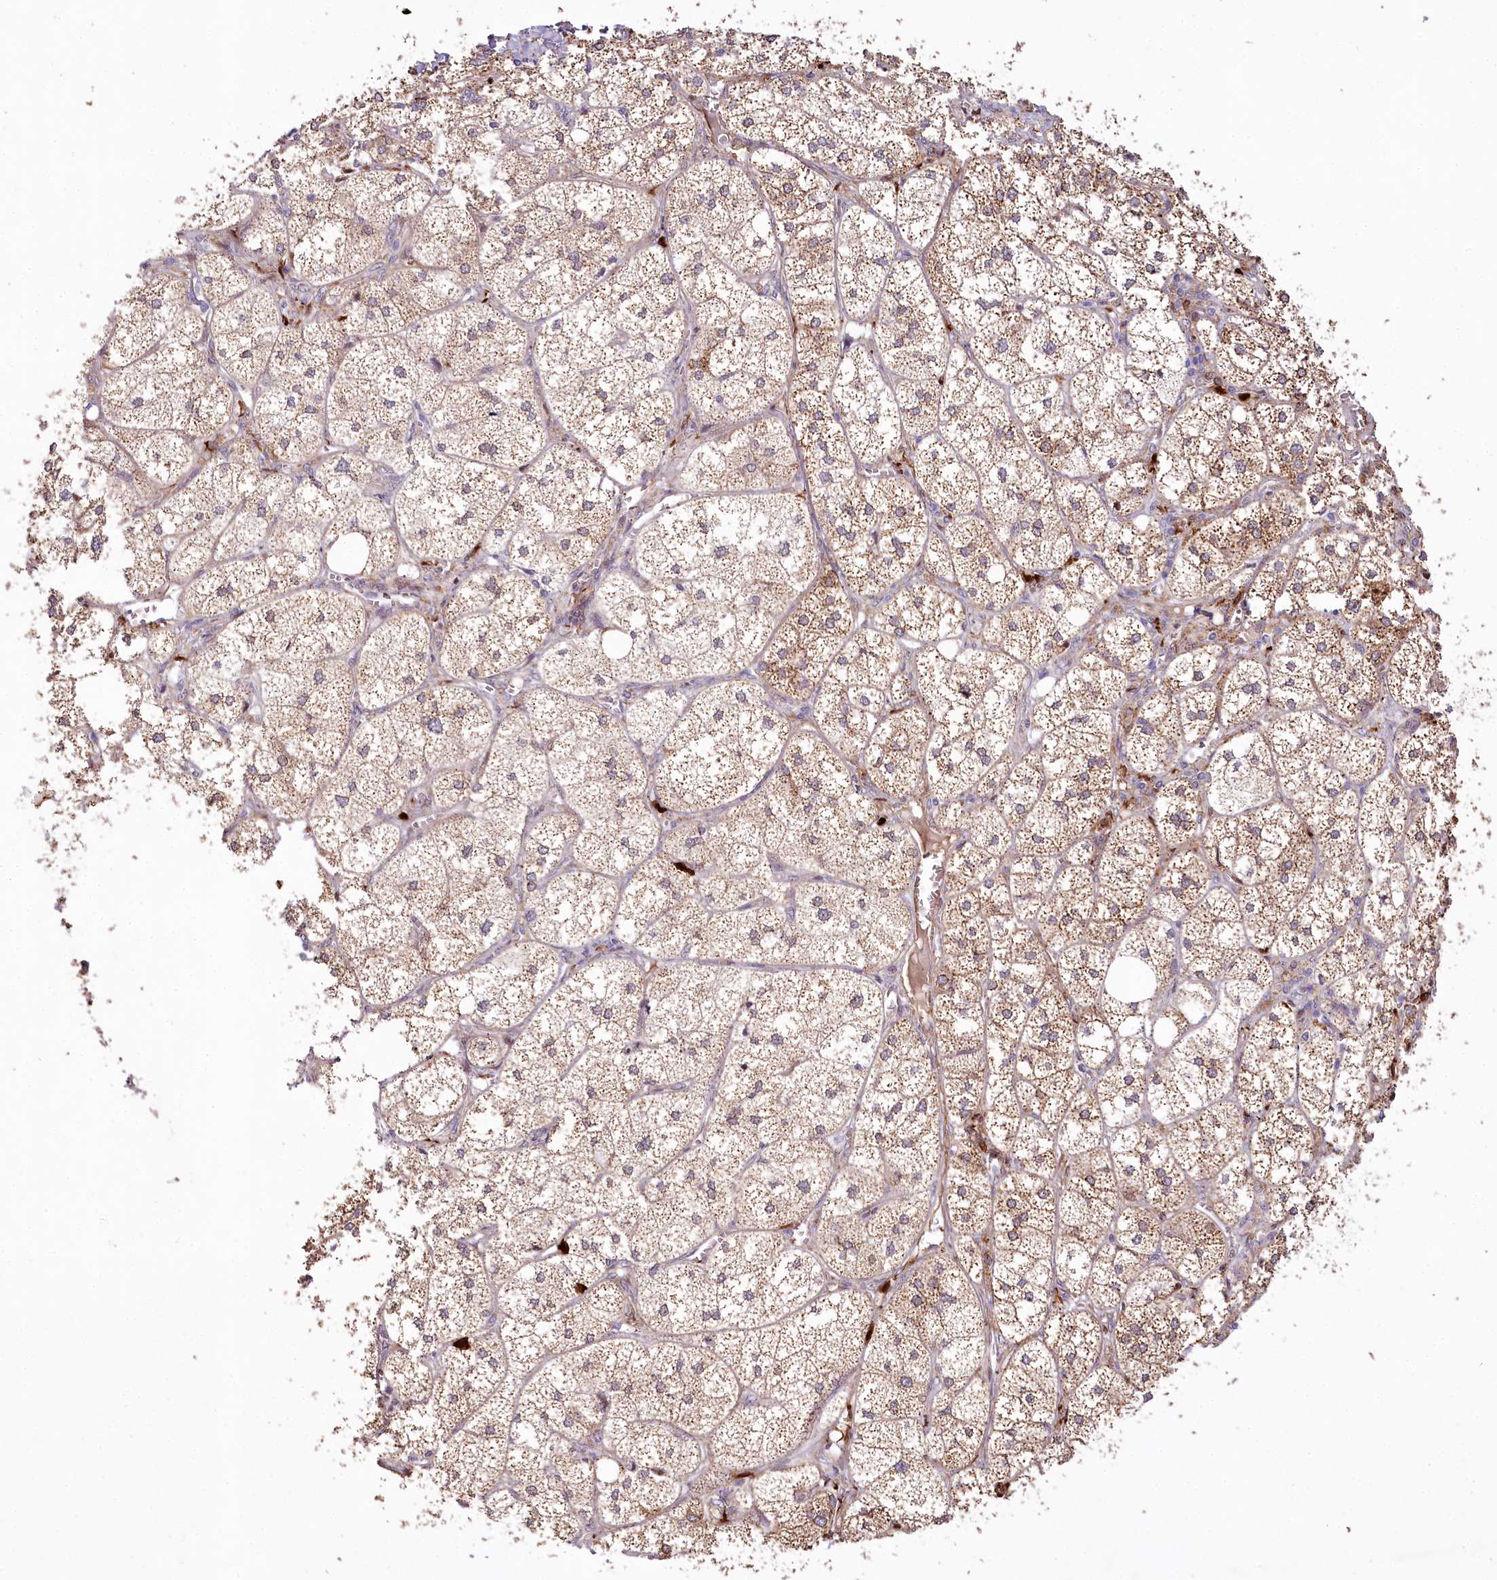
{"staining": {"intensity": "moderate", "quantity": ">75%", "location": "cytoplasmic/membranous"}, "tissue": "adrenal gland", "cell_type": "Glandular cells", "image_type": "normal", "snomed": [{"axis": "morphology", "description": "Normal tissue, NOS"}, {"axis": "topography", "description": "Adrenal gland"}], "caption": "The immunohistochemical stain labels moderate cytoplasmic/membranous staining in glandular cells of benign adrenal gland. (IHC, brightfield microscopy, high magnification).", "gene": "ALKBH8", "patient": {"sex": "female", "age": 61}}